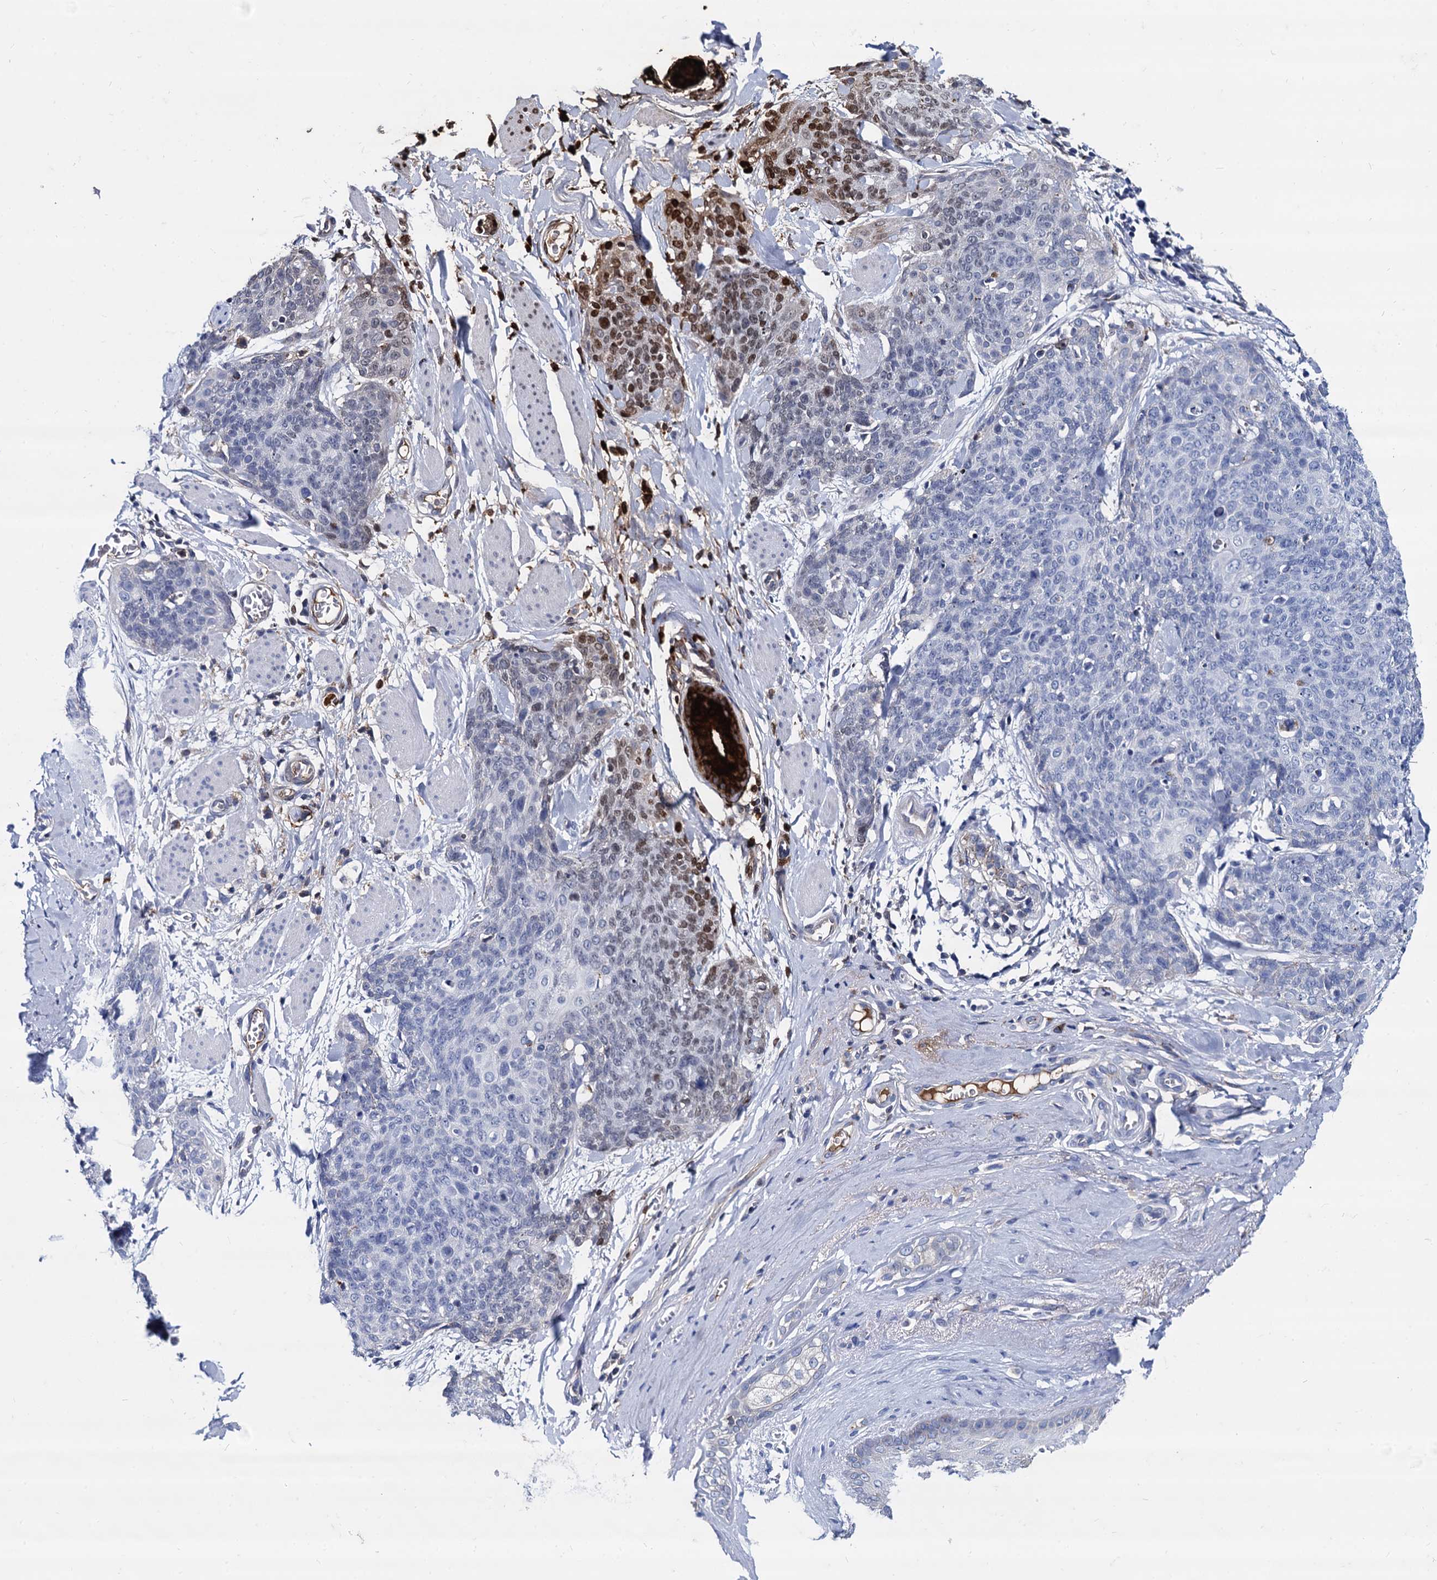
{"staining": {"intensity": "moderate", "quantity": "<25%", "location": "nuclear"}, "tissue": "skin cancer", "cell_type": "Tumor cells", "image_type": "cancer", "snomed": [{"axis": "morphology", "description": "Squamous cell carcinoma, NOS"}, {"axis": "topography", "description": "Skin"}, {"axis": "topography", "description": "Vulva"}], "caption": "Protein expression analysis of squamous cell carcinoma (skin) displays moderate nuclear expression in about <25% of tumor cells.", "gene": "APOD", "patient": {"sex": "female", "age": 85}}